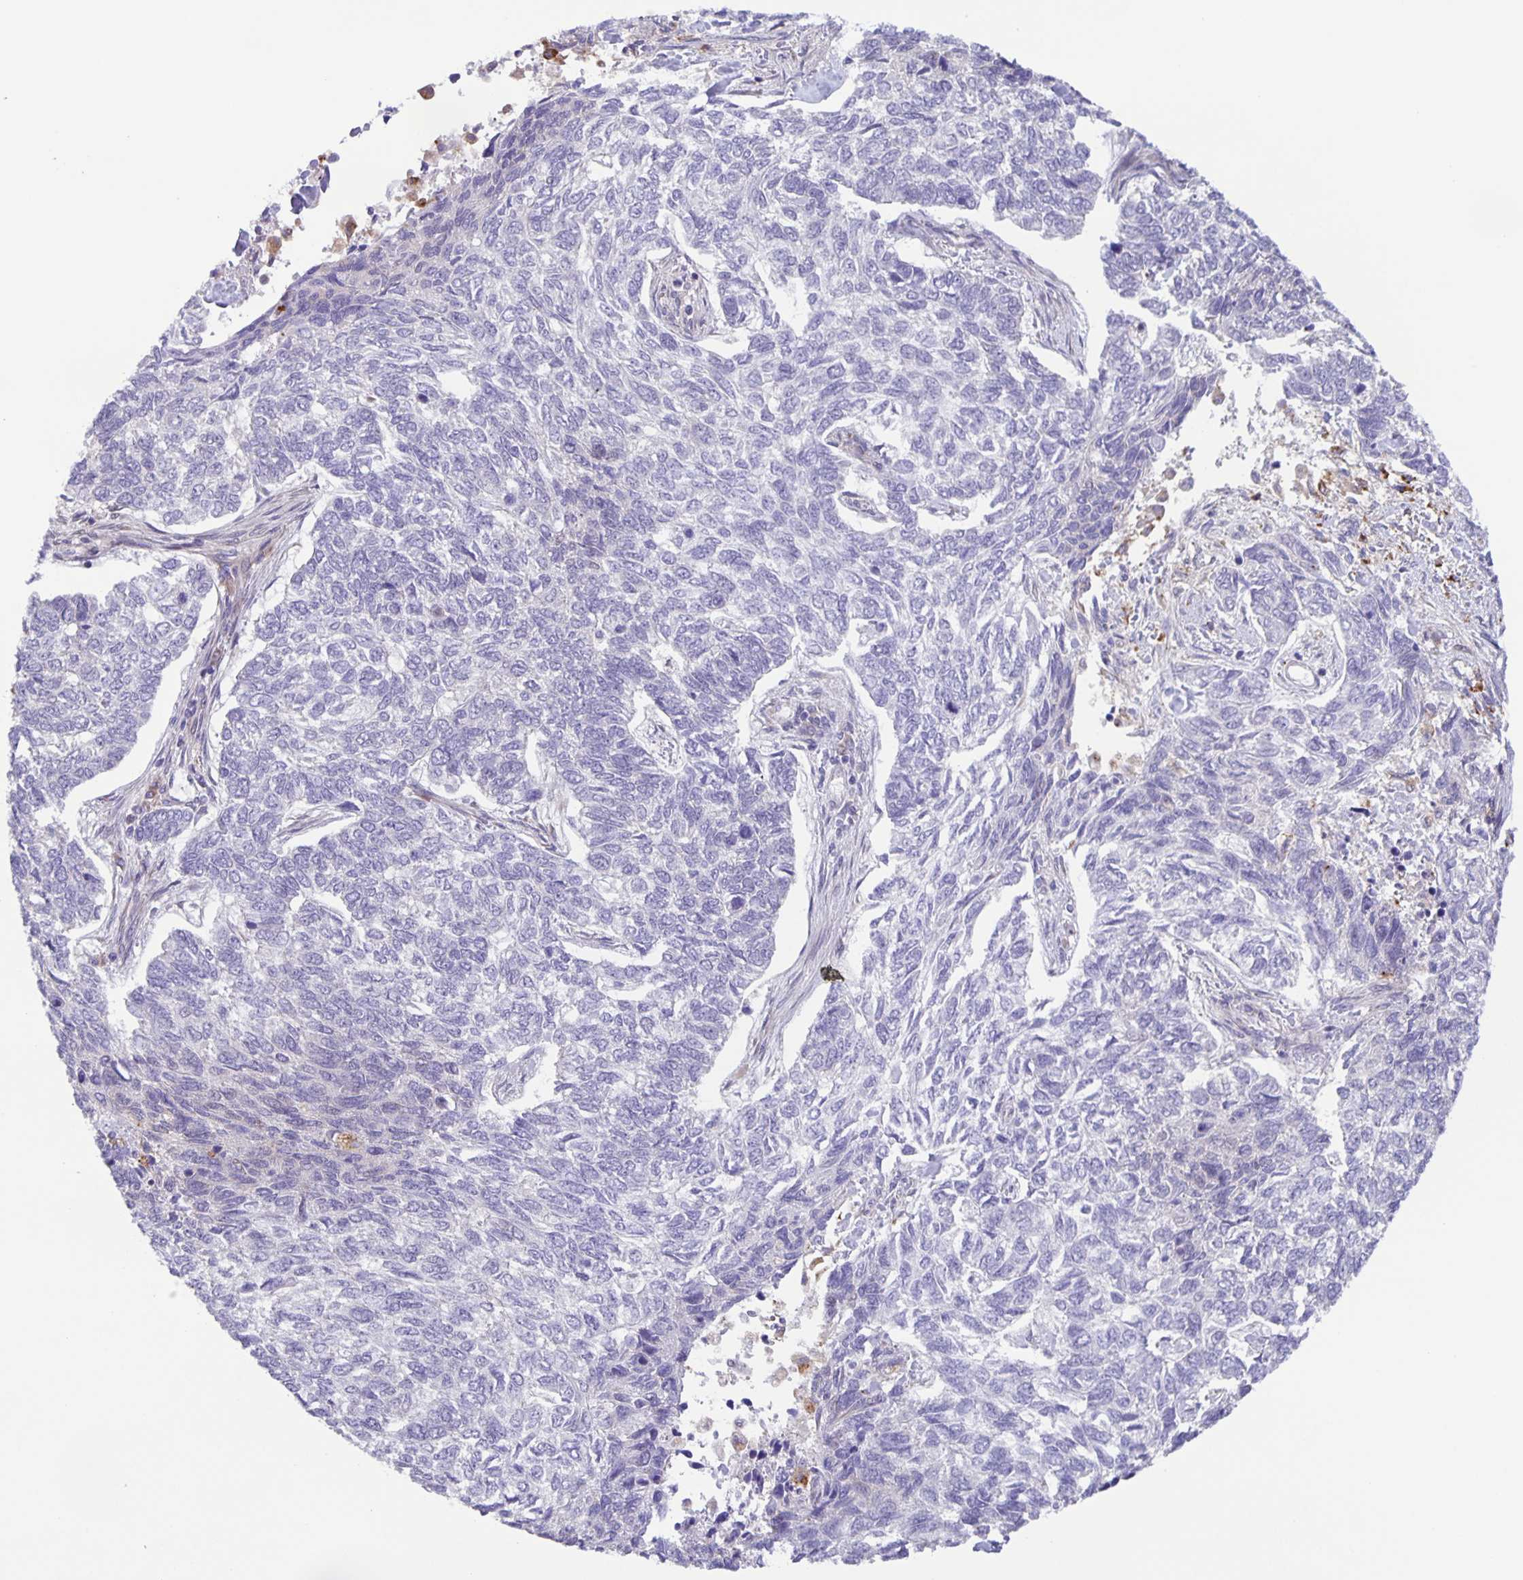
{"staining": {"intensity": "negative", "quantity": "none", "location": "none"}, "tissue": "skin cancer", "cell_type": "Tumor cells", "image_type": "cancer", "snomed": [{"axis": "morphology", "description": "Basal cell carcinoma"}, {"axis": "topography", "description": "Skin"}], "caption": "Immunohistochemistry photomicrograph of neoplastic tissue: basal cell carcinoma (skin) stained with DAB (3,3'-diaminobenzidine) reveals no significant protein positivity in tumor cells.", "gene": "MAPK12", "patient": {"sex": "female", "age": 65}}